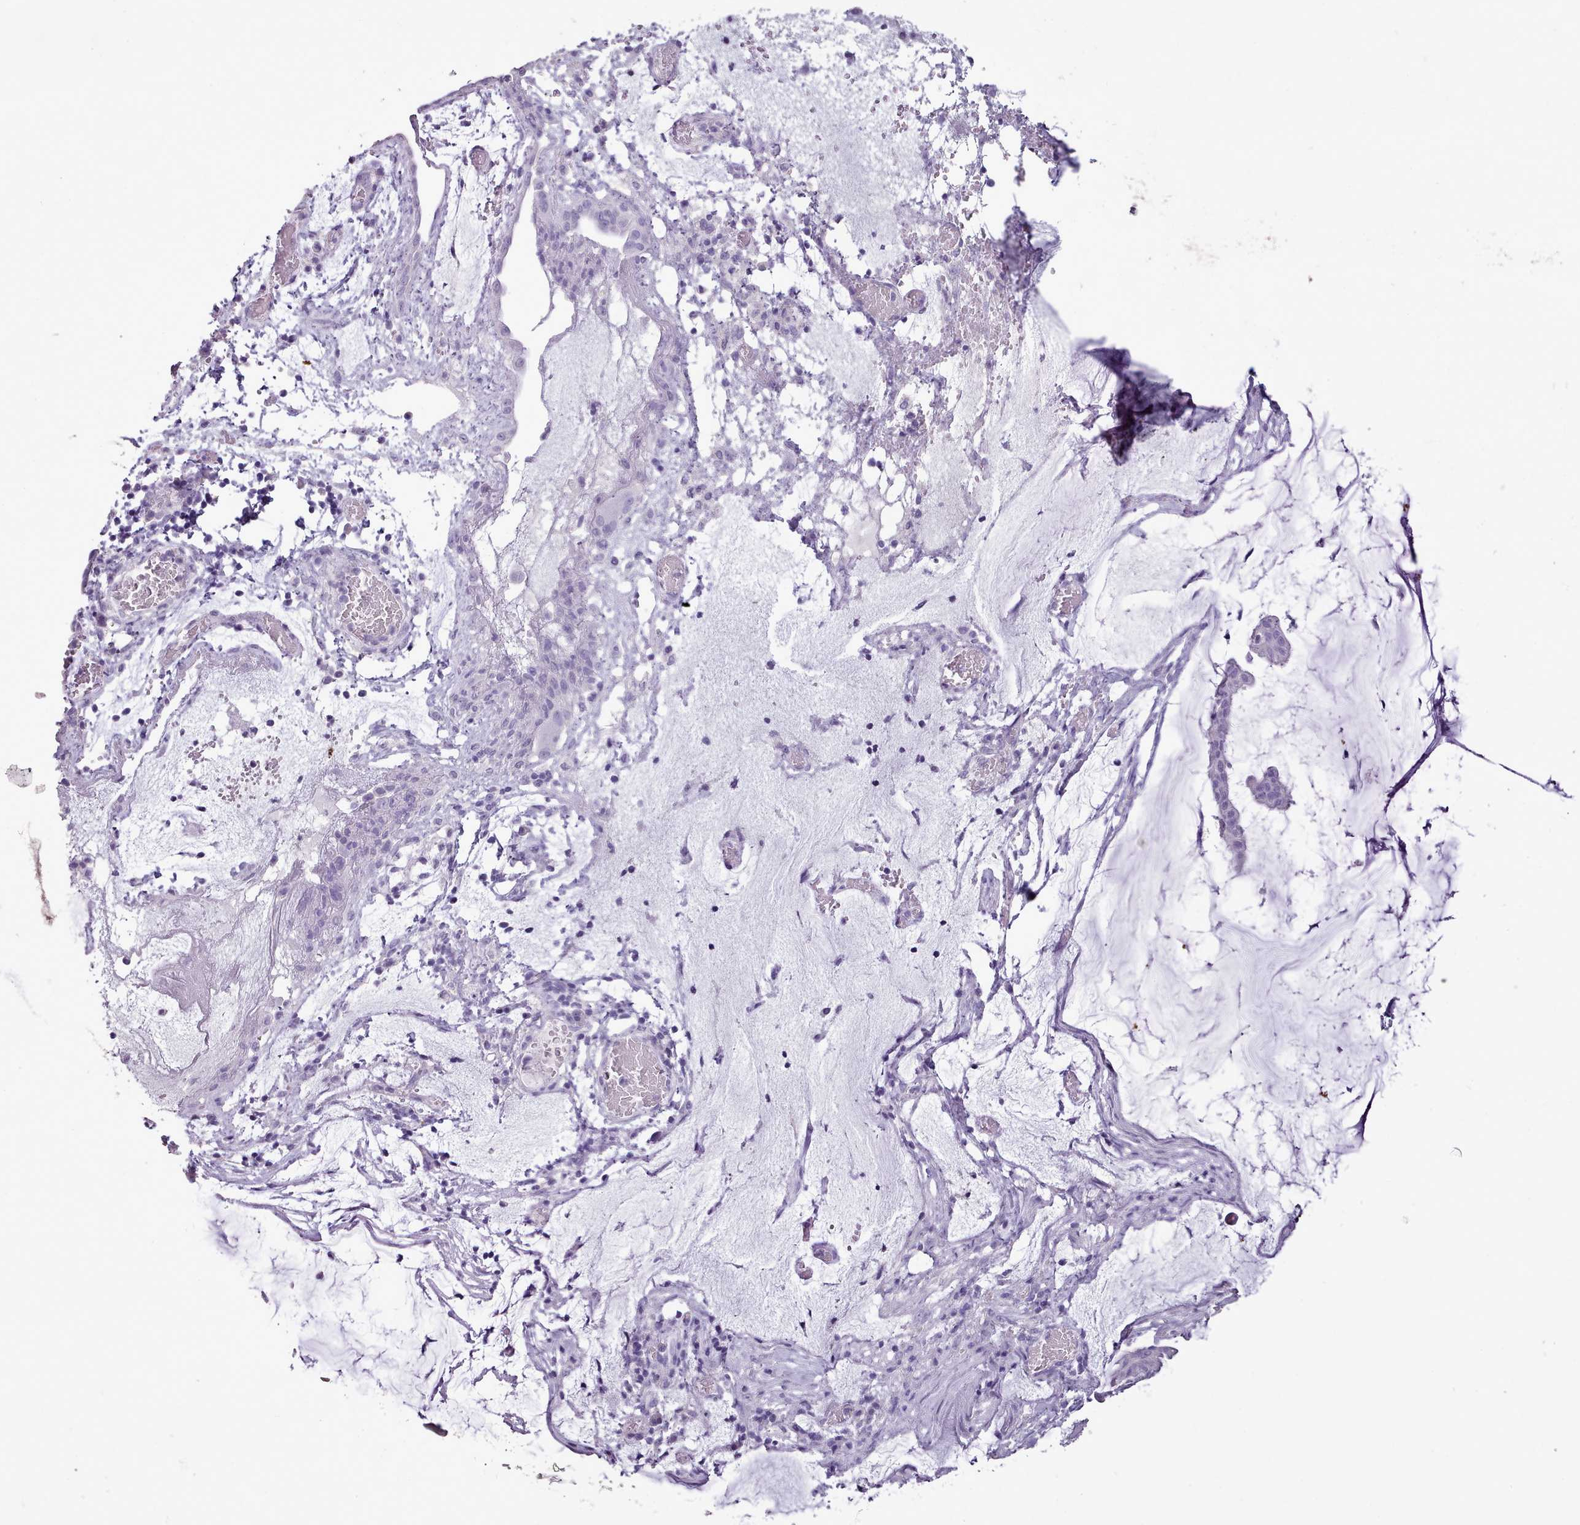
{"staining": {"intensity": "negative", "quantity": "none", "location": "none"}, "tissue": "ovarian cancer", "cell_type": "Tumor cells", "image_type": "cancer", "snomed": [{"axis": "morphology", "description": "Cystadenocarcinoma, mucinous, NOS"}, {"axis": "topography", "description": "Ovary"}], "caption": "The image exhibits no significant positivity in tumor cells of ovarian cancer (mucinous cystadenocarcinoma).", "gene": "BLOC1S2", "patient": {"sex": "female", "age": 73}}